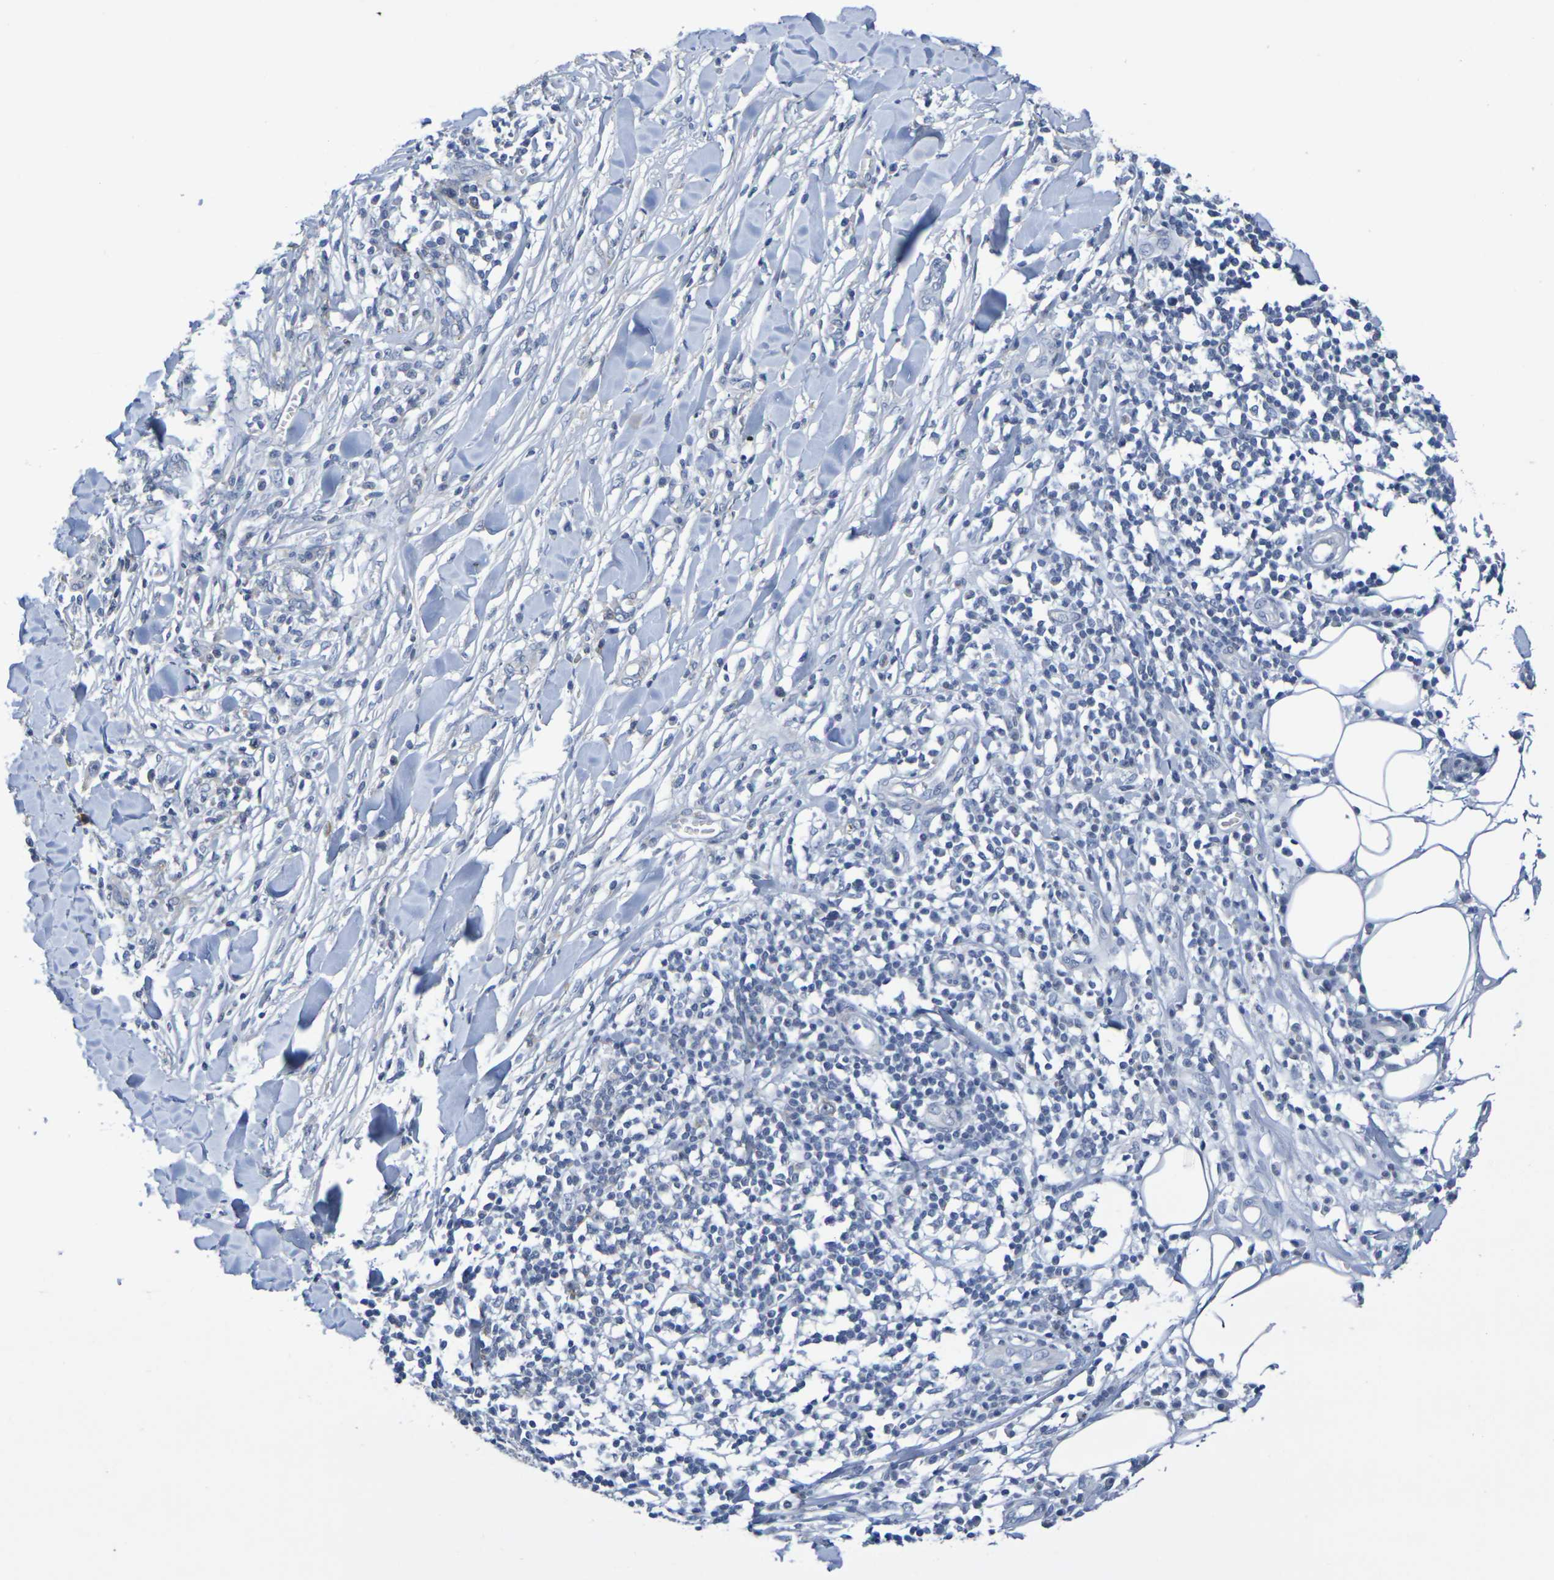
{"staining": {"intensity": "negative", "quantity": "none", "location": "none"}, "tissue": "skin cancer", "cell_type": "Tumor cells", "image_type": "cancer", "snomed": [{"axis": "morphology", "description": "Squamous cell carcinoma, NOS"}, {"axis": "topography", "description": "Skin"}], "caption": "This is an immunohistochemistry micrograph of human squamous cell carcinoma (skin). There is no staining in tumor cells.", "gene": "CHRNB1", "patient": {"sex": "male", "age": 24}}